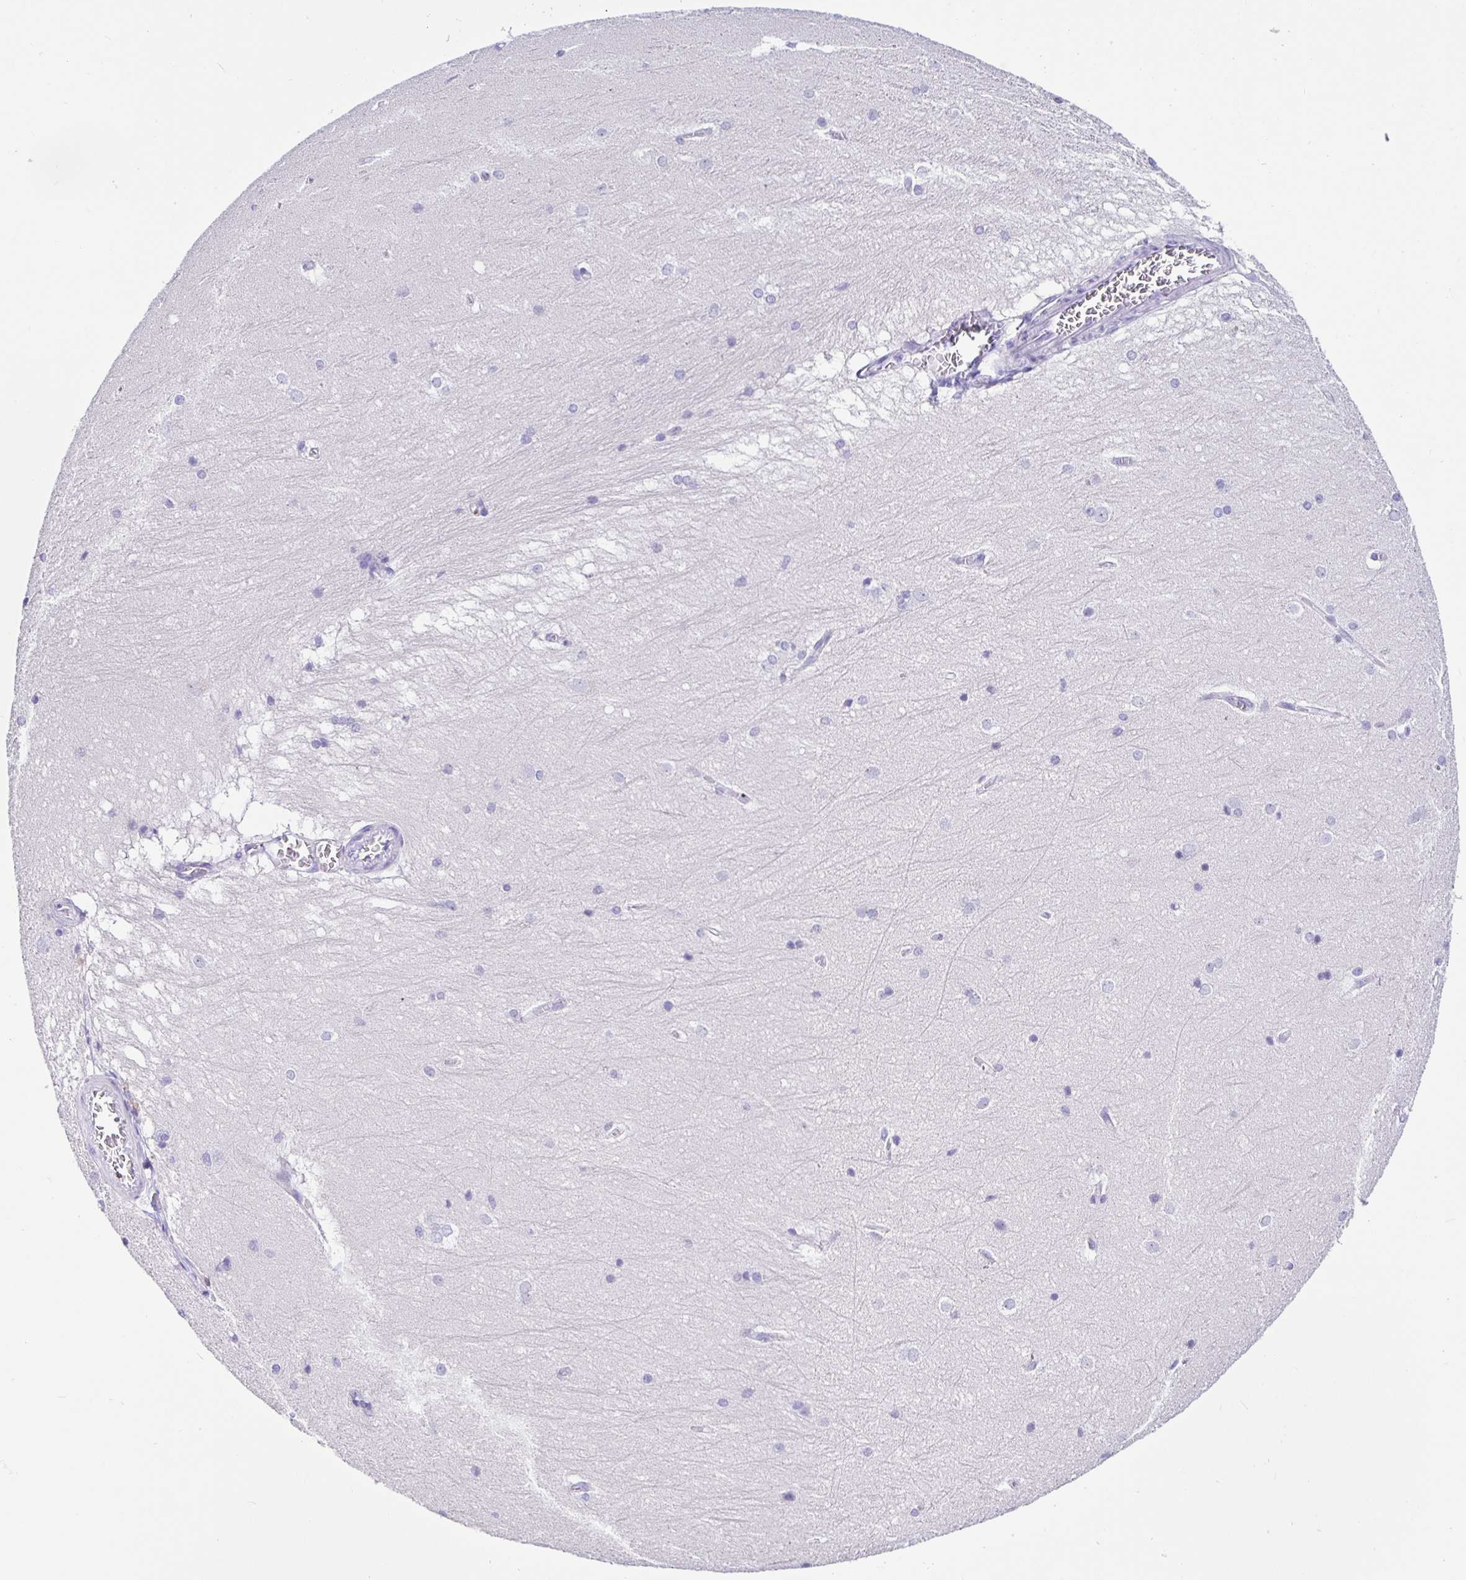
{"staining": {"intensity": "negative", "quantity": "none", "location": "none"}, "tissue": "hippocampus", "cell_type": "Glial cells", "image_type": "normal", "snomed": [{"axis": "morphology", "description": "Normal tissue, NOS"}, {"axis": "topography", "description": "Cerebral cortex"}, {"axis": "topography", "description": "Hippocampus"}], "caption": "Hippocampus was stained to show a protein in brown. There is no significant staining in glial cells.", "gene": "PRAMEF18", "patient": {"sex": "female", "age": 19}}